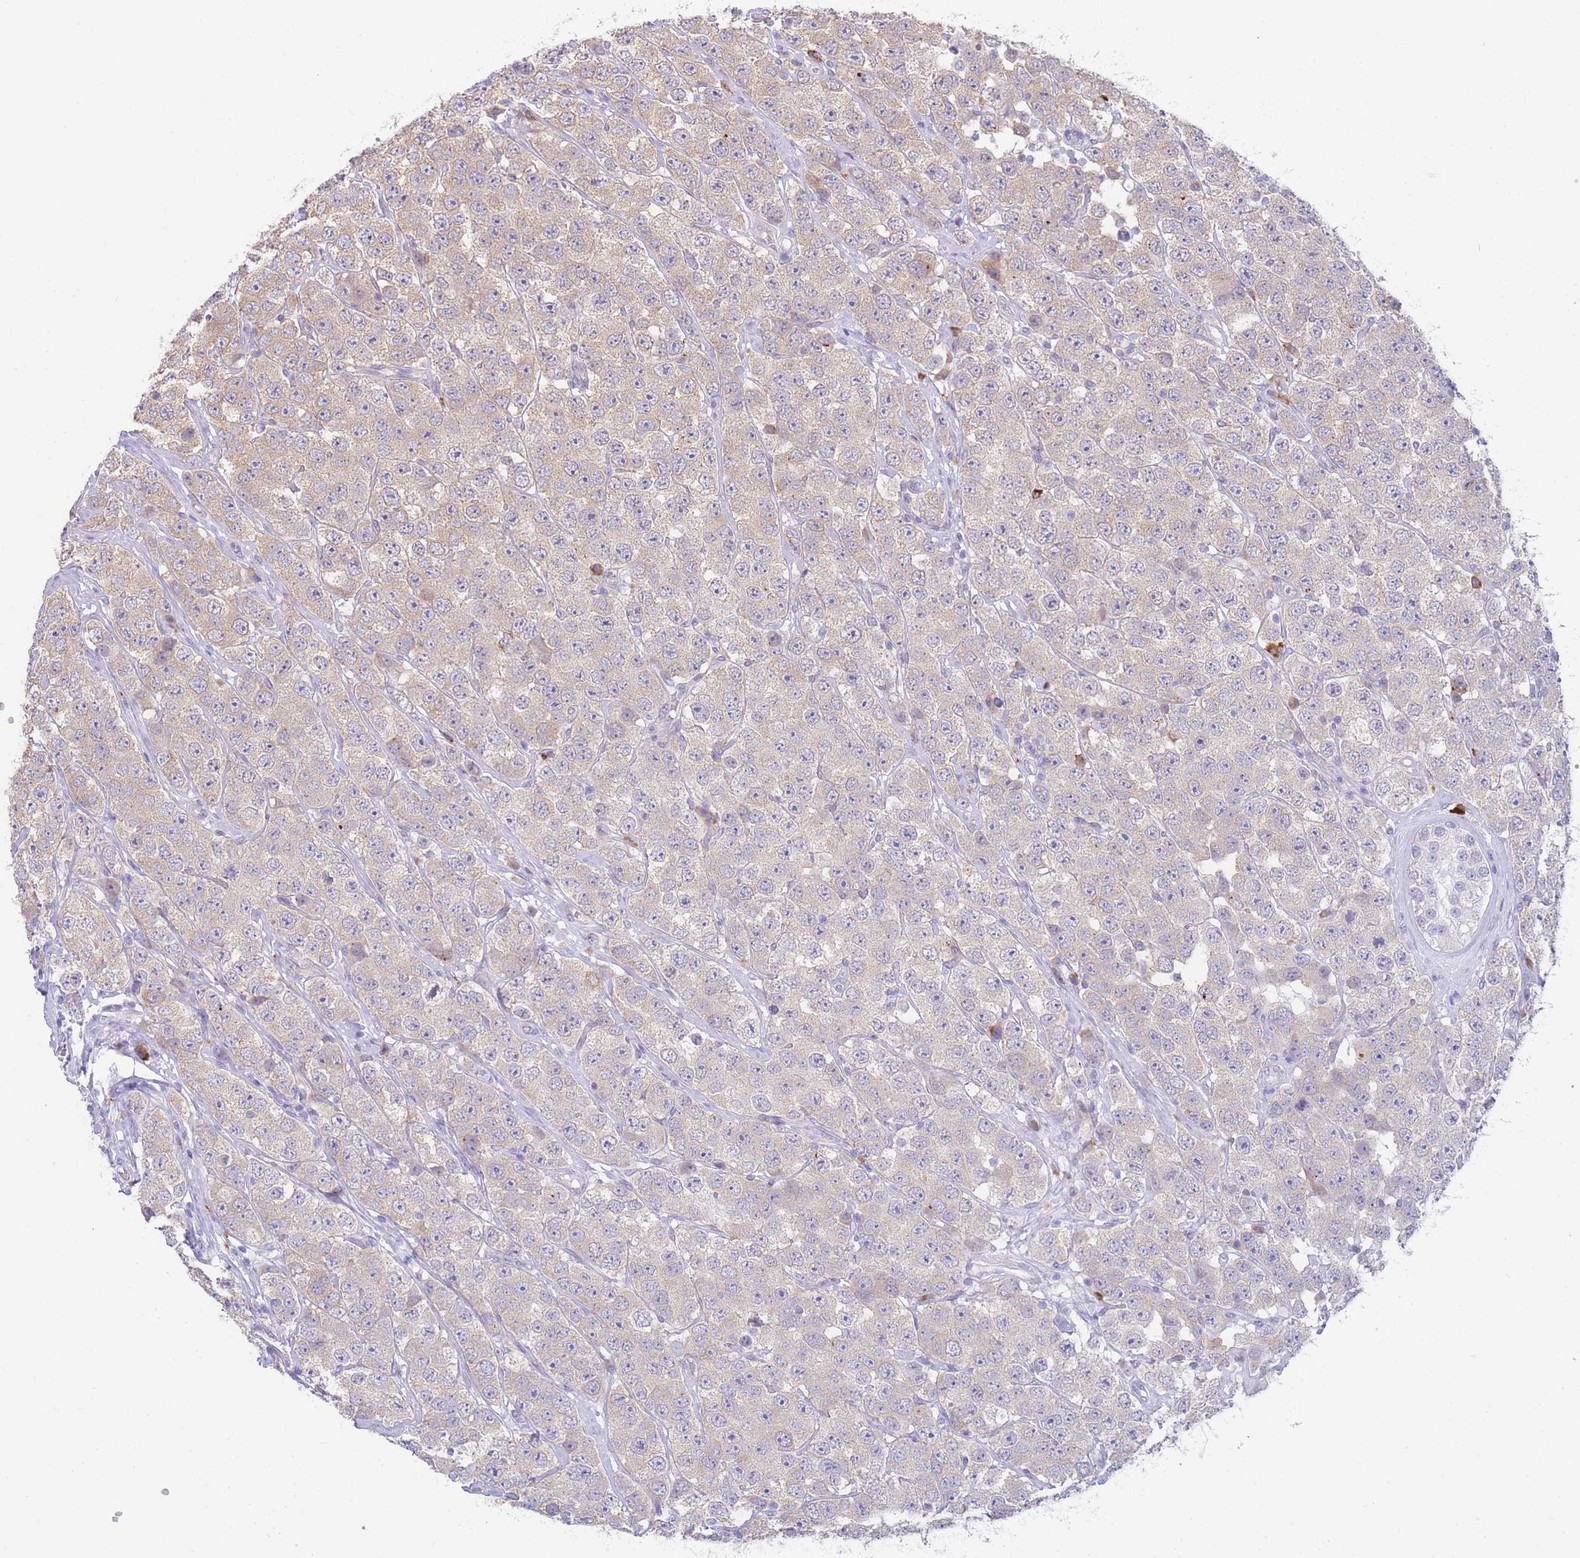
{"staining": {"intensity": "negative", "quantity": "none", "location": "none"}, "tissue": "testis cancer", "cell_type": "Tumor cells", "image_type": "cancer", "snomed": [{"axis": "morphology", "description": "Seminoma, NOS"}, {"axis": "topography", "description": "Testis"}], "caption": "Protein analysis of testis cancer exhibits no significant expression in tumor cells.", "gene": "ZNF510", "patient": {"sex": "male", "age": 28}}